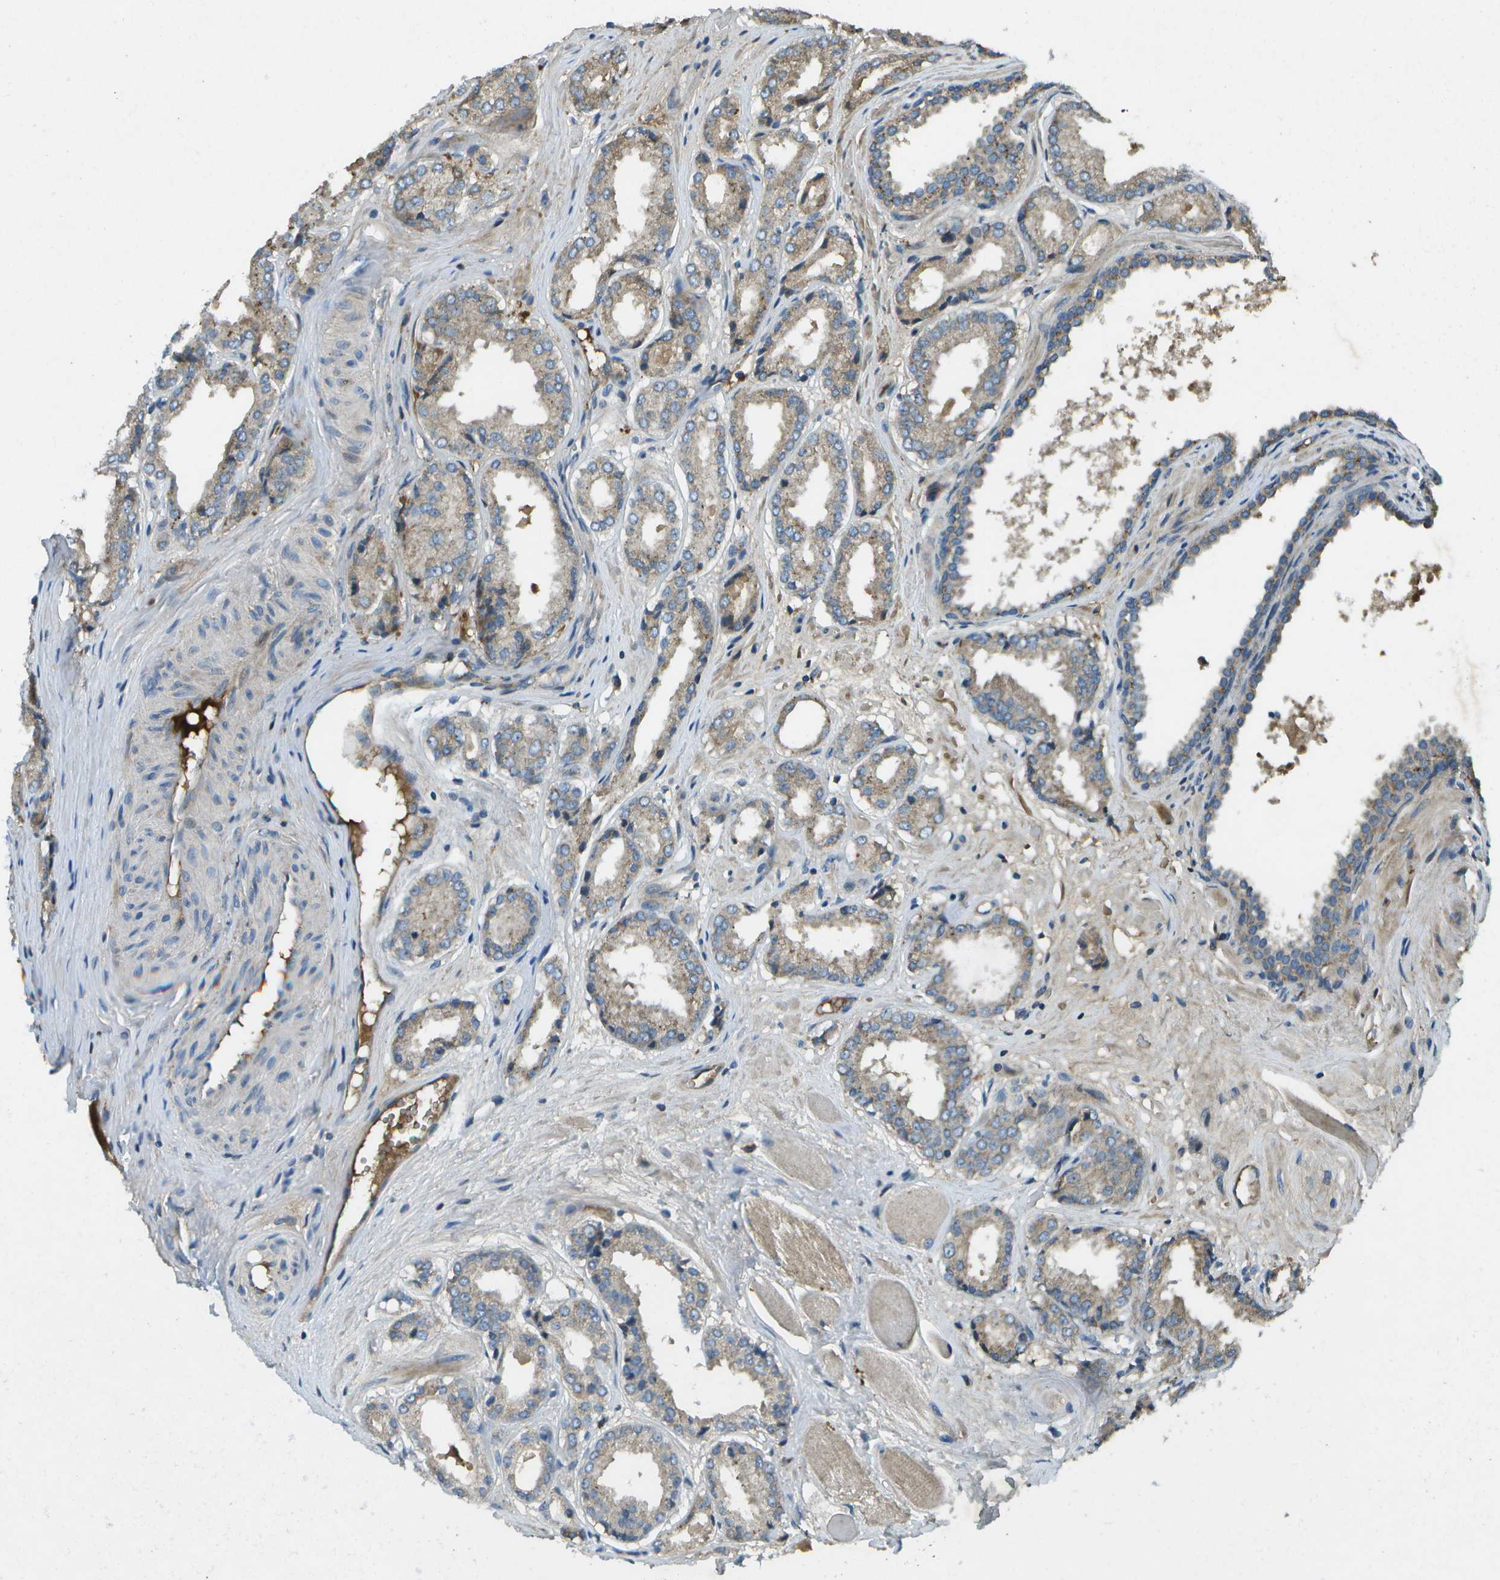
{"staining": {"intensity": "weak", "quantity": ">75%", "location": "cytoplasmic/membranous"}, "tissue": "prostate cancer", "cell_type": "Tumor cells", "image_type": "cancer", "snomed": [{"axis": "morphology", "description": "Adenocarcinoma, Low grade"}, {"axis": "topography", "description": "Prostate"}], "caption": "The image reveals immunohistochemical staining of prostate low-grade adenocarcinoma. There is weak cytoplasmic/membranous positivity is seen in approximately >75% of tumor cells.", "gene": "PXYLP1", "patient": {"sex": "male", "age": 57}}